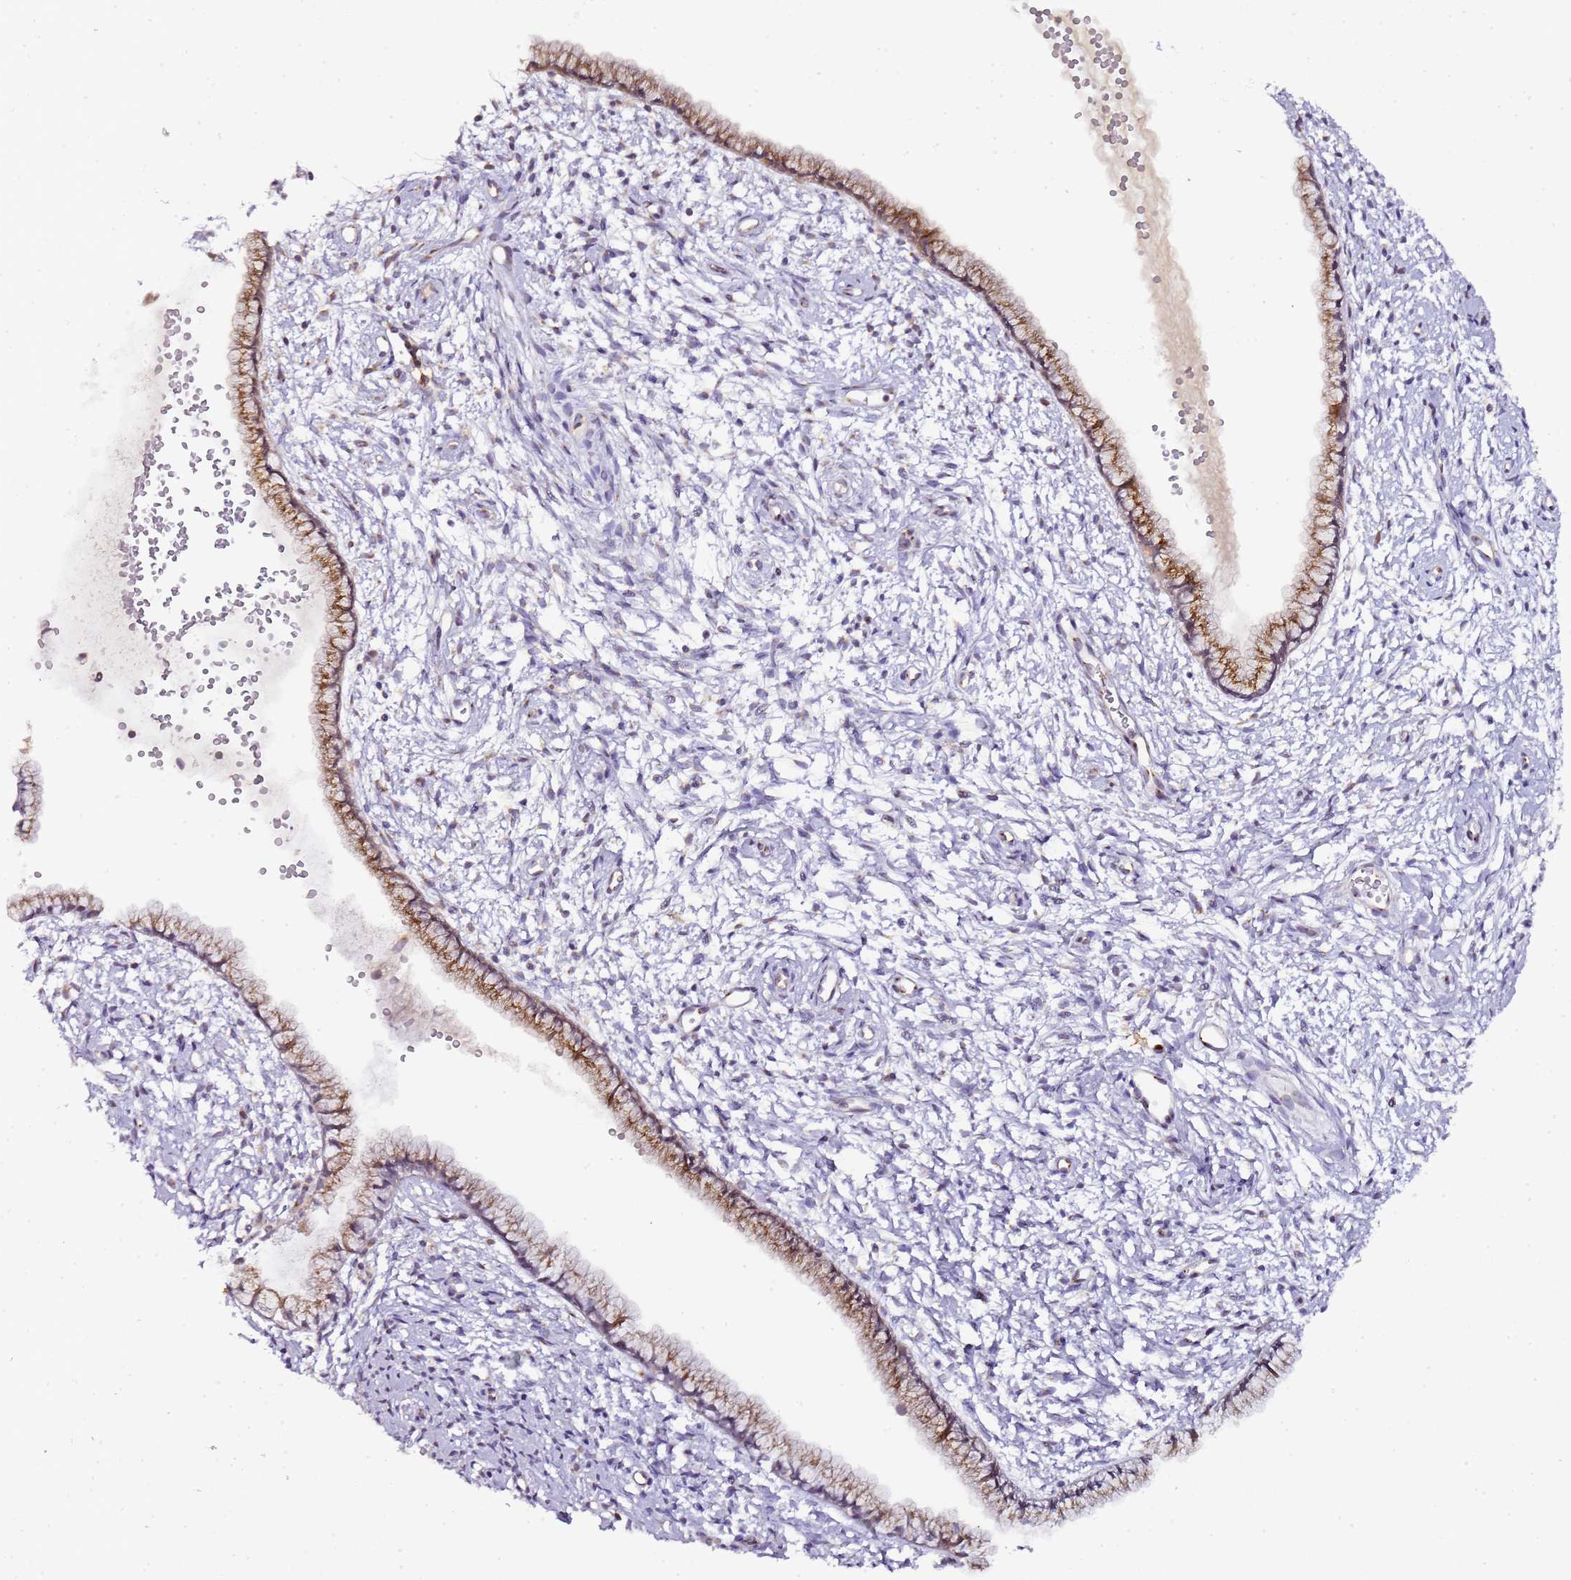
{"staining": {"intensity": "moderate", "quantity": ">75%", "location": "cytoplasmic/membranous"}, "tissue": "cervix", "cell_type": "Glandular cells", "image_type": "normal", "snomed": [{"axis": "morphology", "description": "Normal tissue, NOS"}, {"axis": "topography", "description": "Cervix"}], "caption": "Unremarkable cervix was stained to show a protein in brown. There is medium levels of moderate cytoplasmic/membranous staining in about >75% of glandular cells. (DAB (3,3'-diaminobenzidine) IHC, brown staining for protein, blue staining for nuclei).", "gene": "MRPL49", "patient": {"sex": "female", "age": 57}}